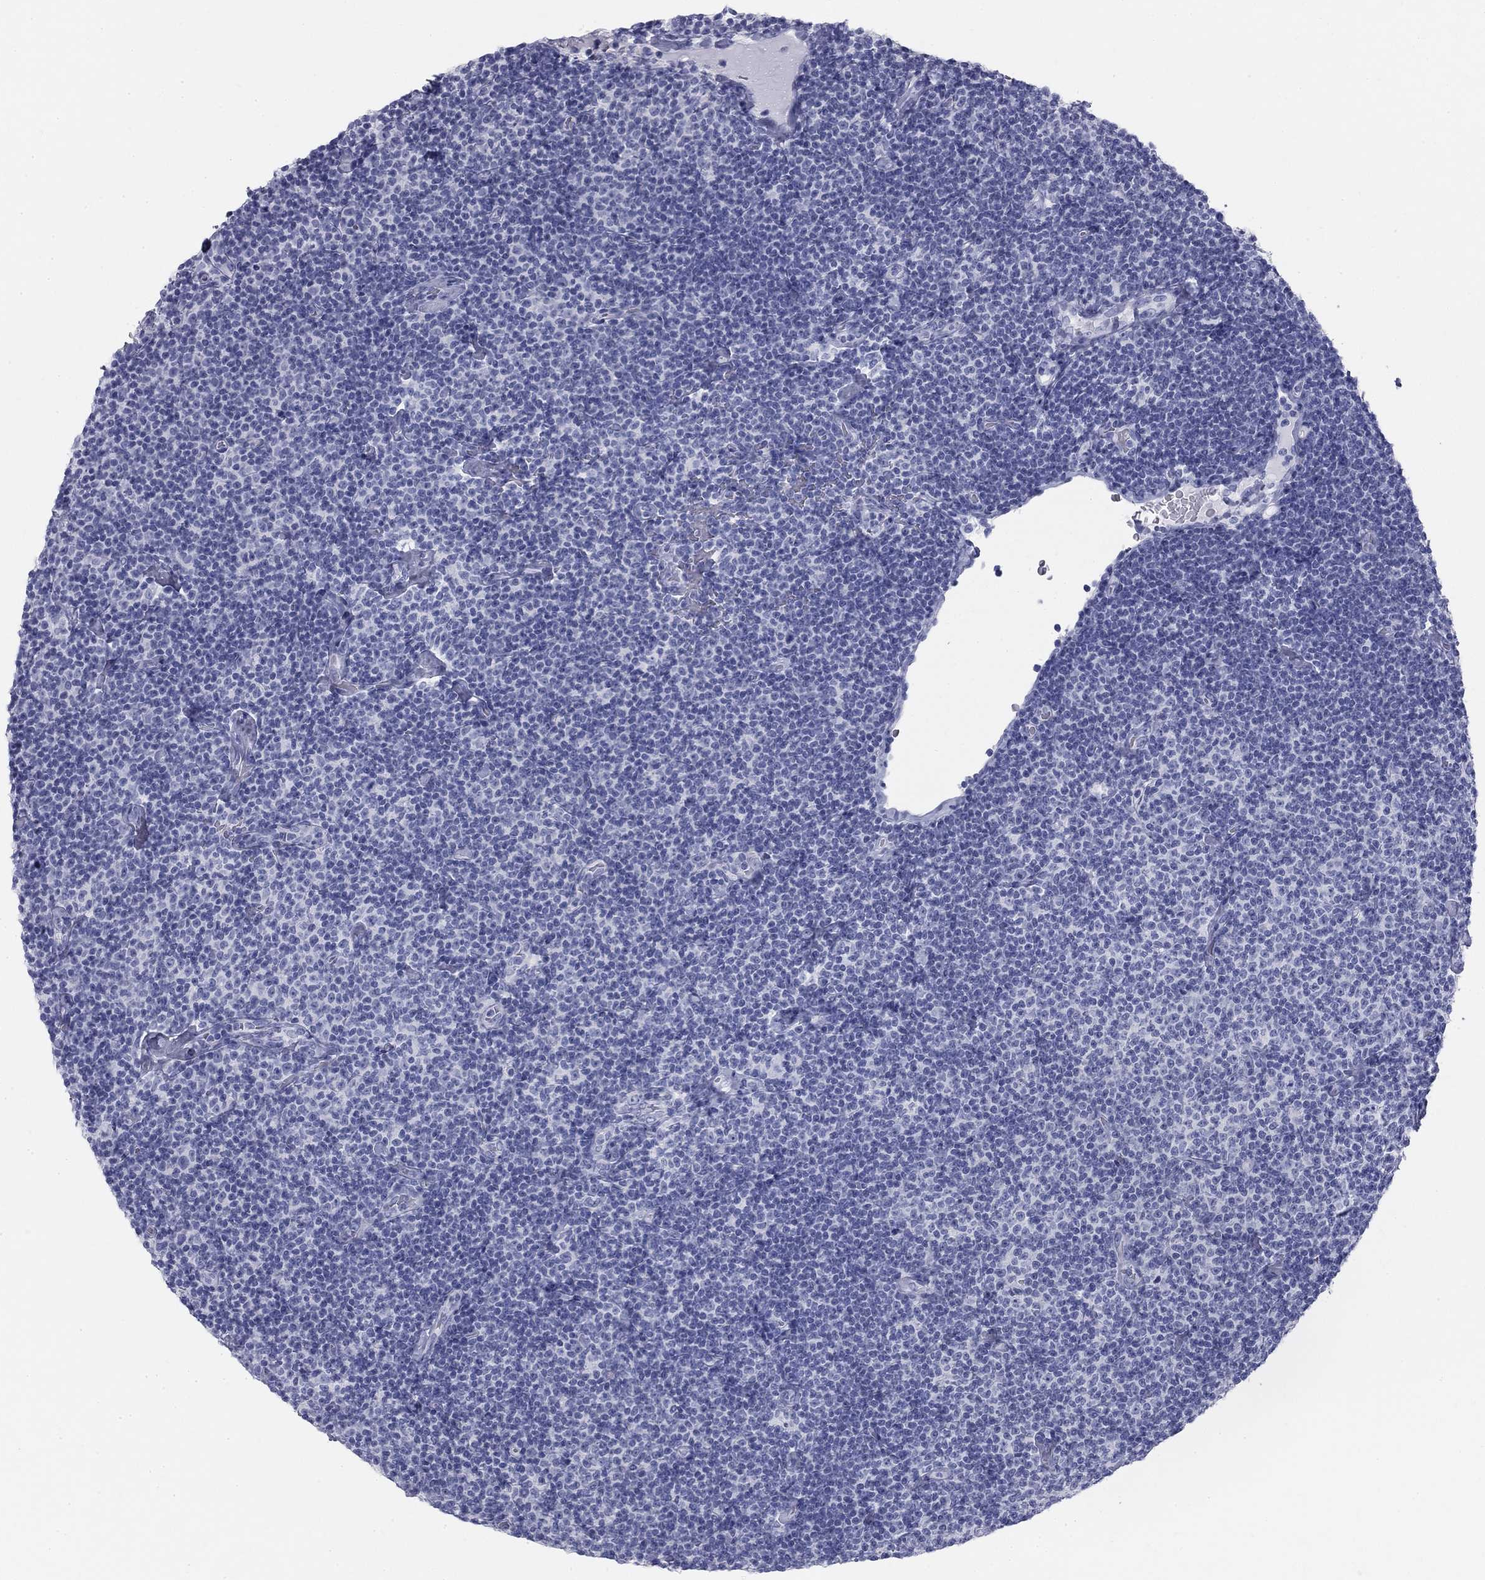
{"staining": {"intensity": "negative", "quantity": "none", "location": "none"}, "tissue": "lymphoma", "cell_type": "Tumor cells", "image_type": "cancer", "snomed": [{"axis": "morphology", "description": "Malignant lymphoma, non-Hodgkin's type, Low grade"}, {"axis": "topography", "description": "Lymph node"}], "caption": "This is an IHC photomicrograph of low-grade malignant lymphoma, non-Hodgkin's type. There is no staining in tumor cells.", "gene": "SULT2B1", "patient": {"sex": "male", "age": 81}}